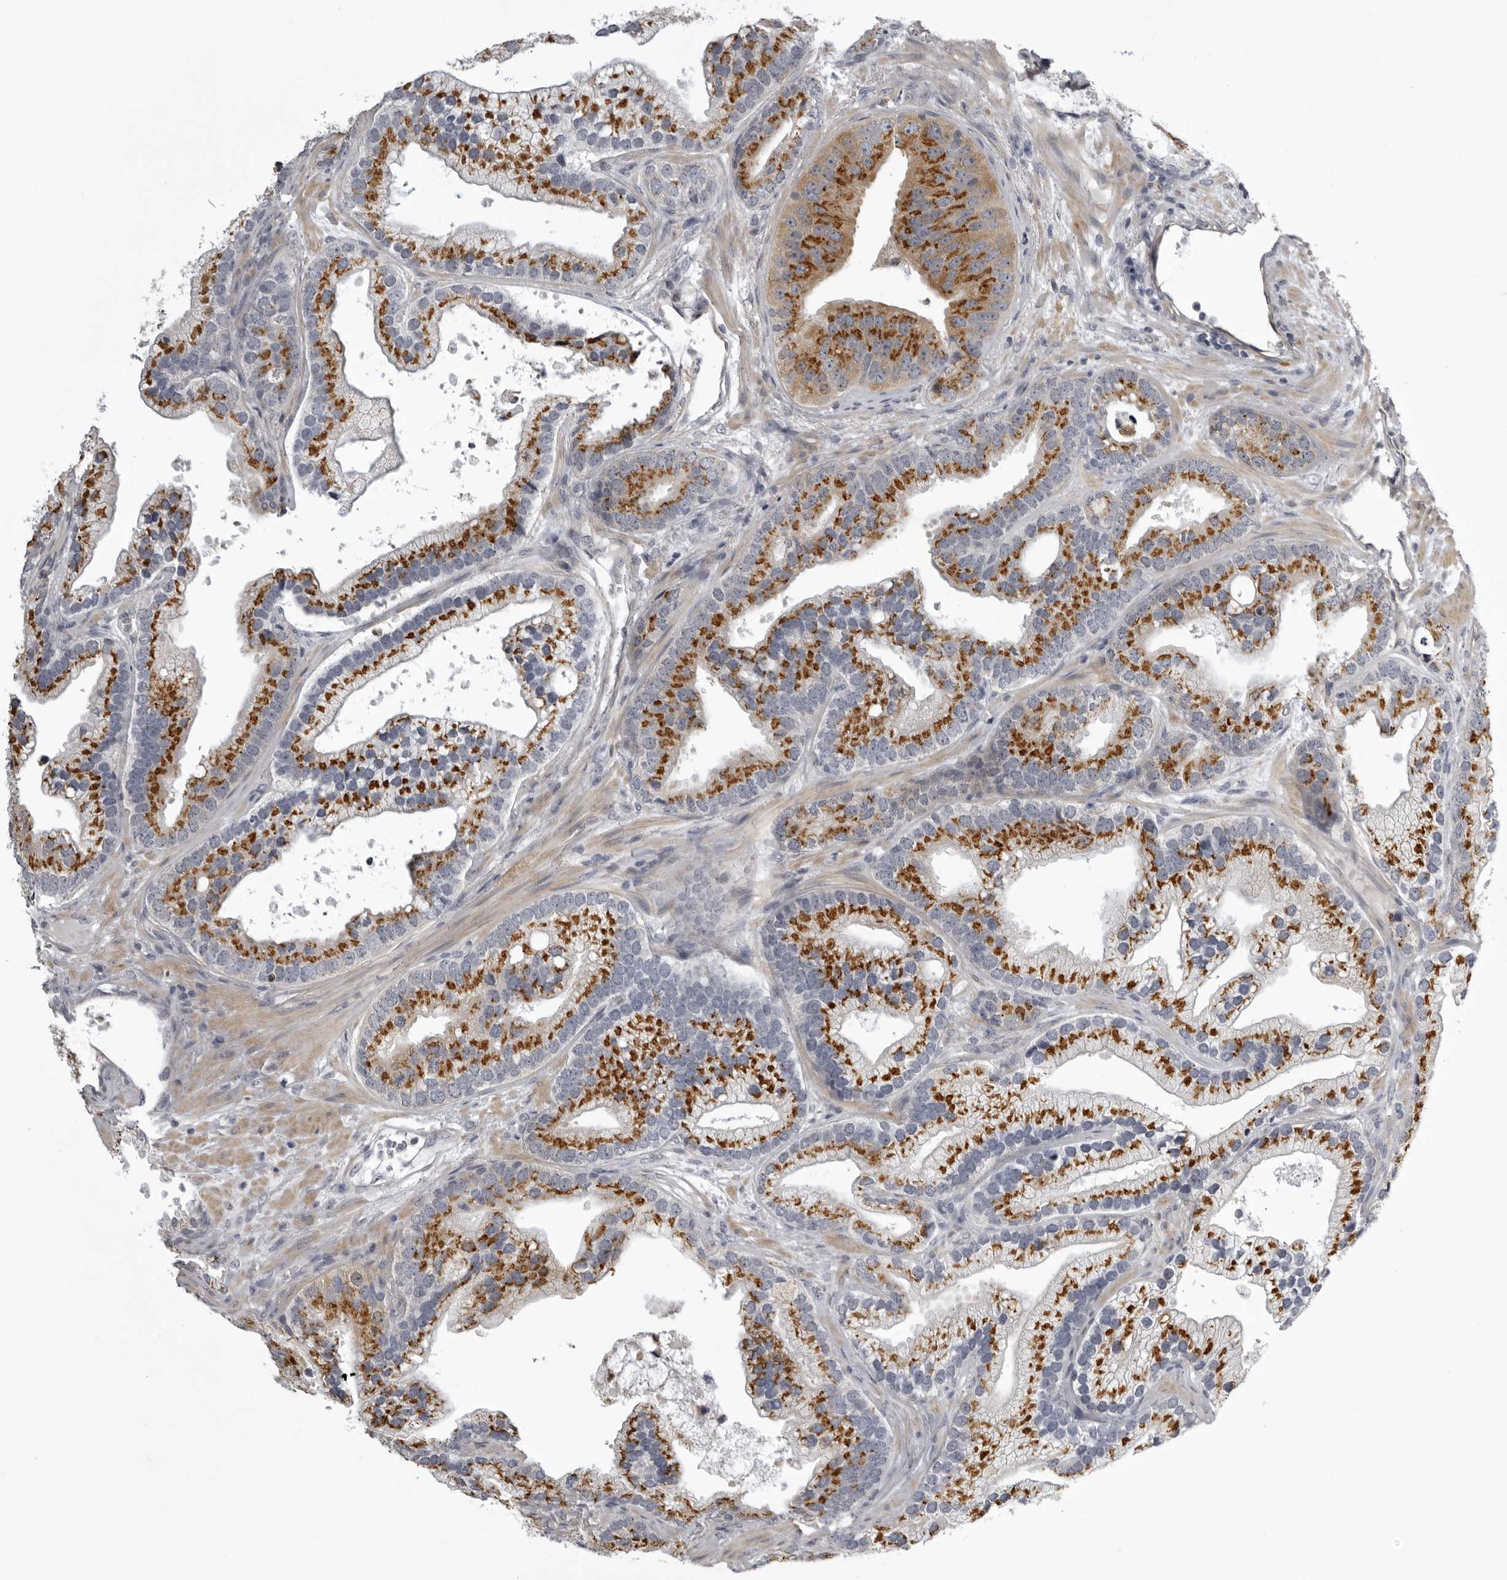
{"staining": {"intensity": "strong", "quantity": ">75%", "location": "cytoplasmic/membranous"}, "tissue": "prostate cancer", "cell_type": "Tumor cells", "image_type": "cancer", "snomed": [{"axis": "morphology", "description": "Adenocarcinoma, High grade"}, {"axis": "topography", "description": "Prostate"}], "caption": "Strong cytoplasmic/membranous staining is present in approximately >75% of tumor cells in prostate cancer.", "gene": "NCEH1", "patient": {"sex": "male", "age": 70}}